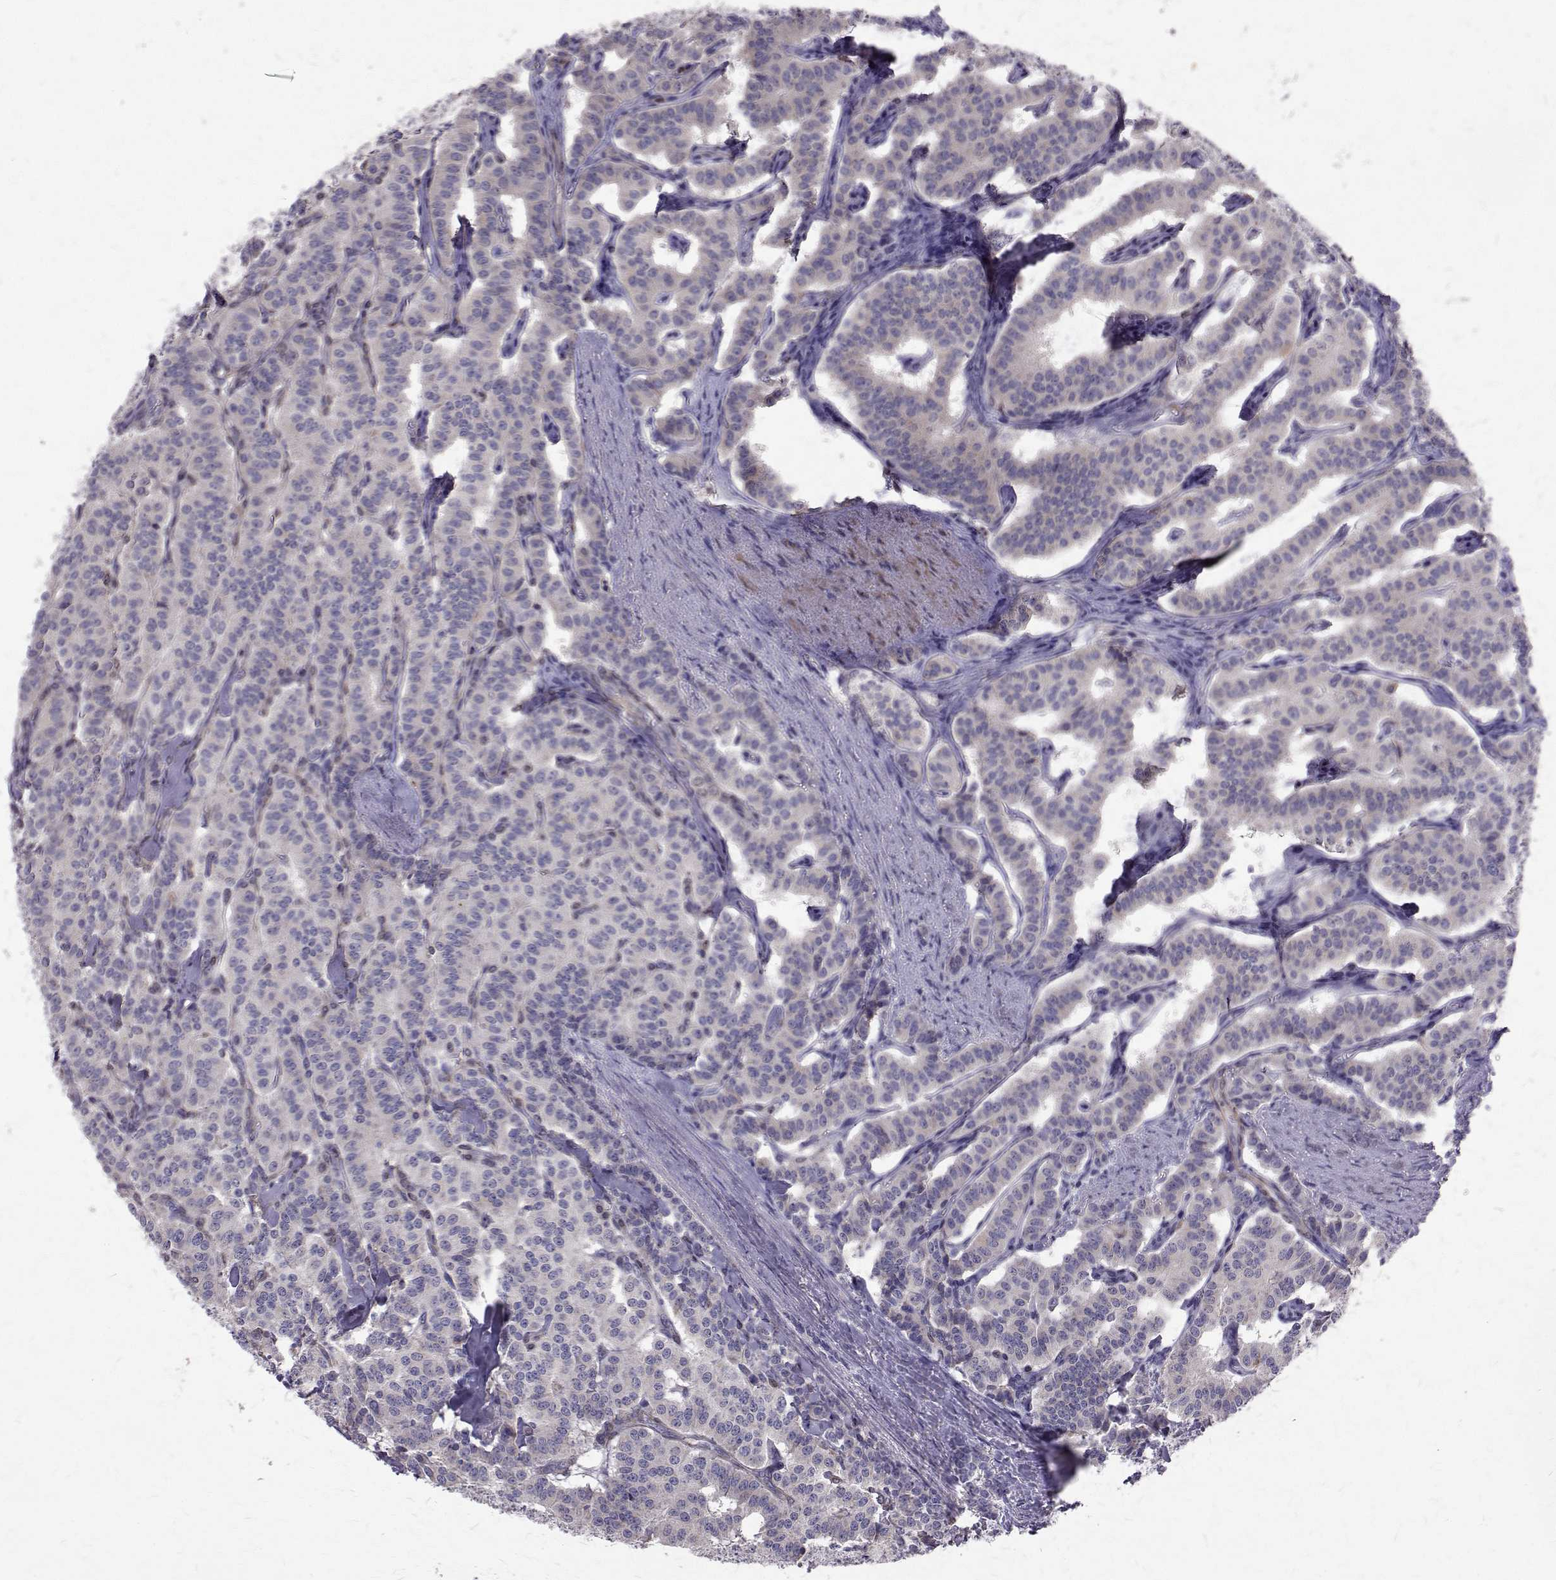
{"staining": {"intensity": "negative", "quantity": "none", "location": "none"}, "tissue": "carcinoid", "cell_type": "Tumor cells", "image_type": "cancer", "snomed": [{"axis": "morphology", "description": "Carcinoid, malignant, NOS"}, {"axis": "topography", "description": "Lung"}], "caption": "Human carcinoid (malignant) stained for a protein using immunohistochemistry (IHC) reveals no positivity in tumor cells.", "gene": "CCDC89", "patient": {"sex": "female", "age": 46}}